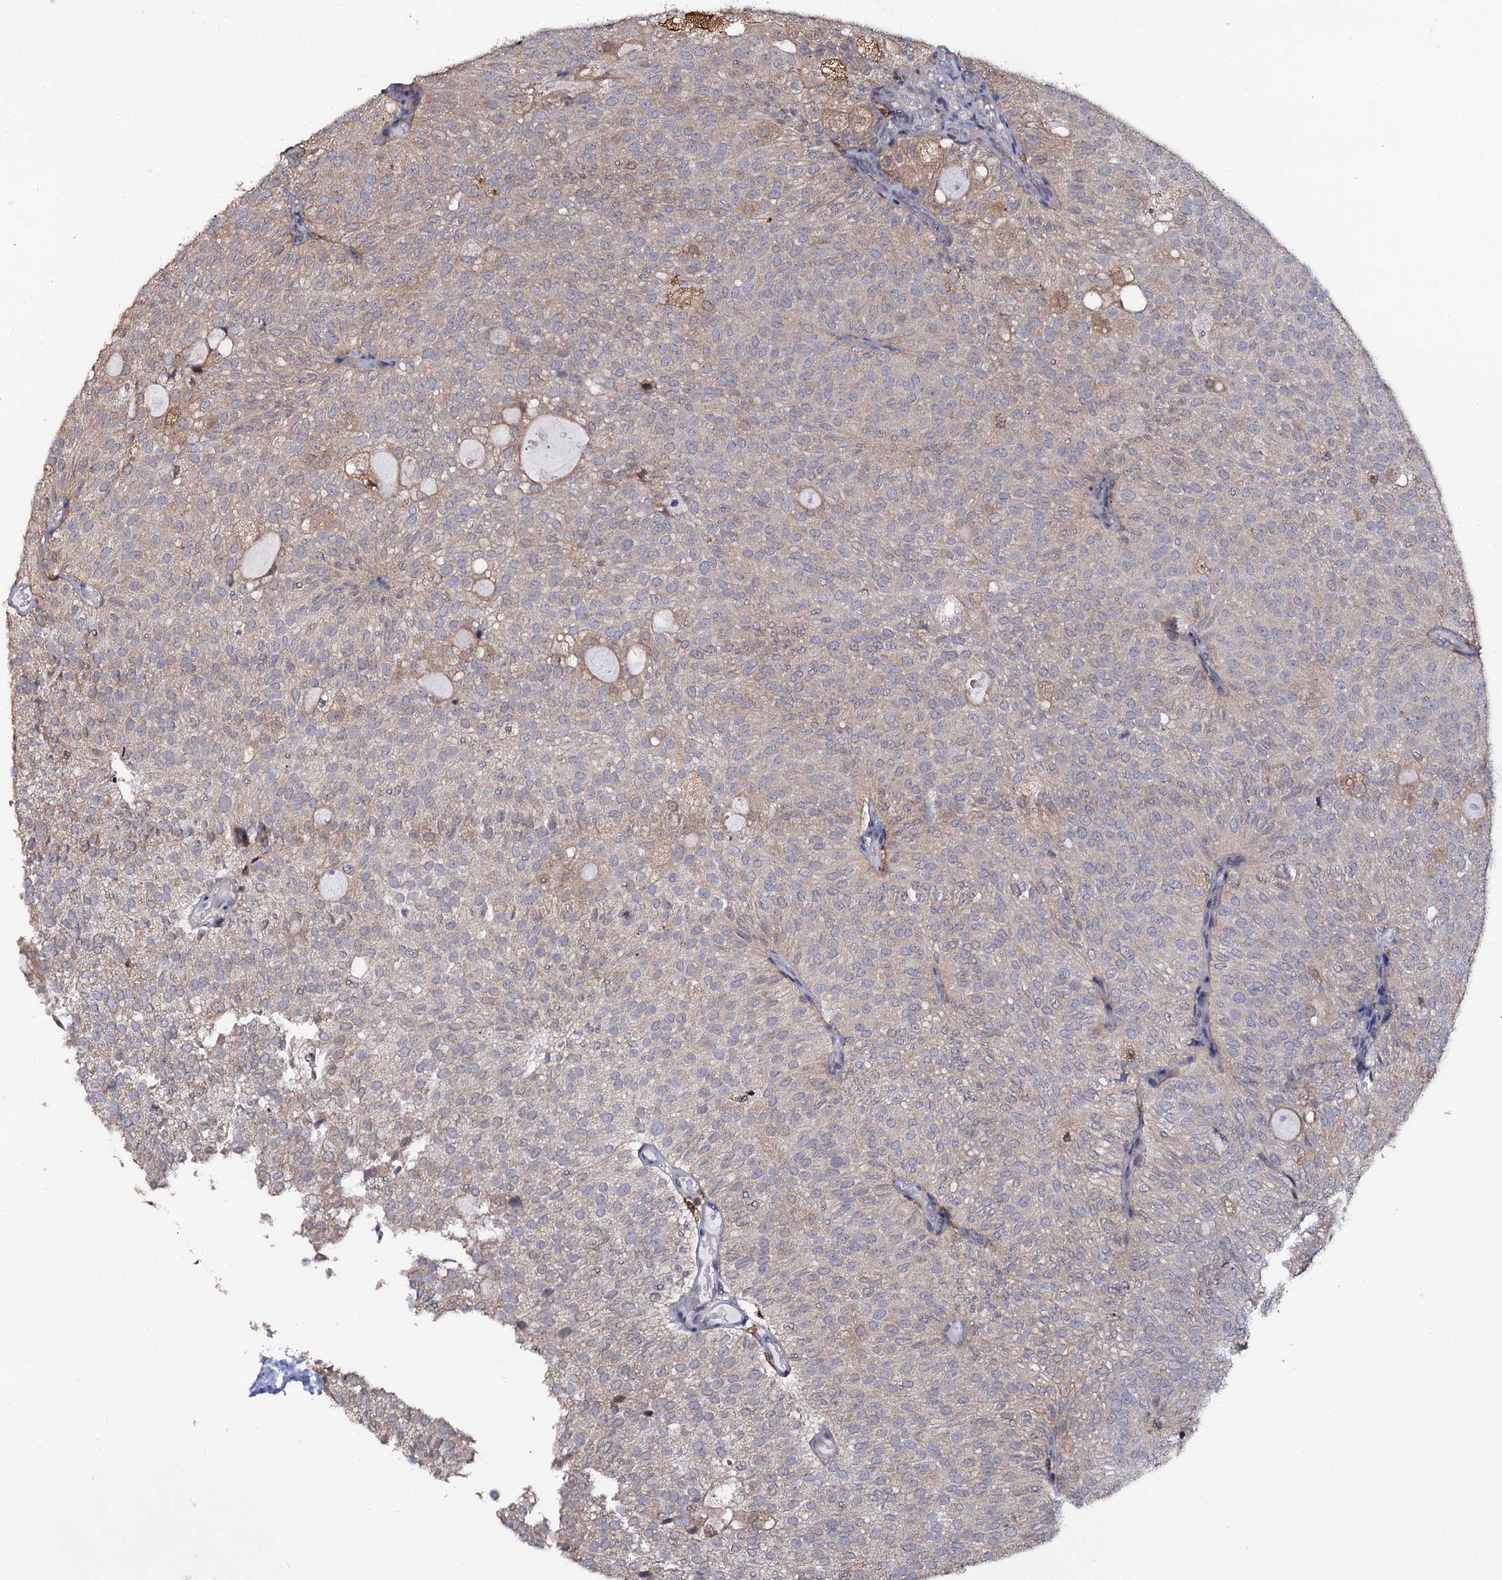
{"staining": {"intensity": "weak", "quantity": "<25%", "location": "cytoplasmic/membranous"}, "tissue": "urothelial cancer", "cell_type": "Tumor cells", "image_type": "cancer", "snomed": [{"axis": "morphology", "description": "Urothelial carcinoma, Low grade"}, {"axis": "topography", "description": "Urinary bladder"}], "caption": "Image shows no protein staining in tumor cells of urothelial cancer tissue. The staining was performed using DAB (3,3'-diaminobenzidine) to visualize the protein expression in brown, while the nuclei were stained in blue with hematoxylin (Magnification: 20x).", "gene": "CRYL1", "patient": {"sex": "male", "age": 78}}